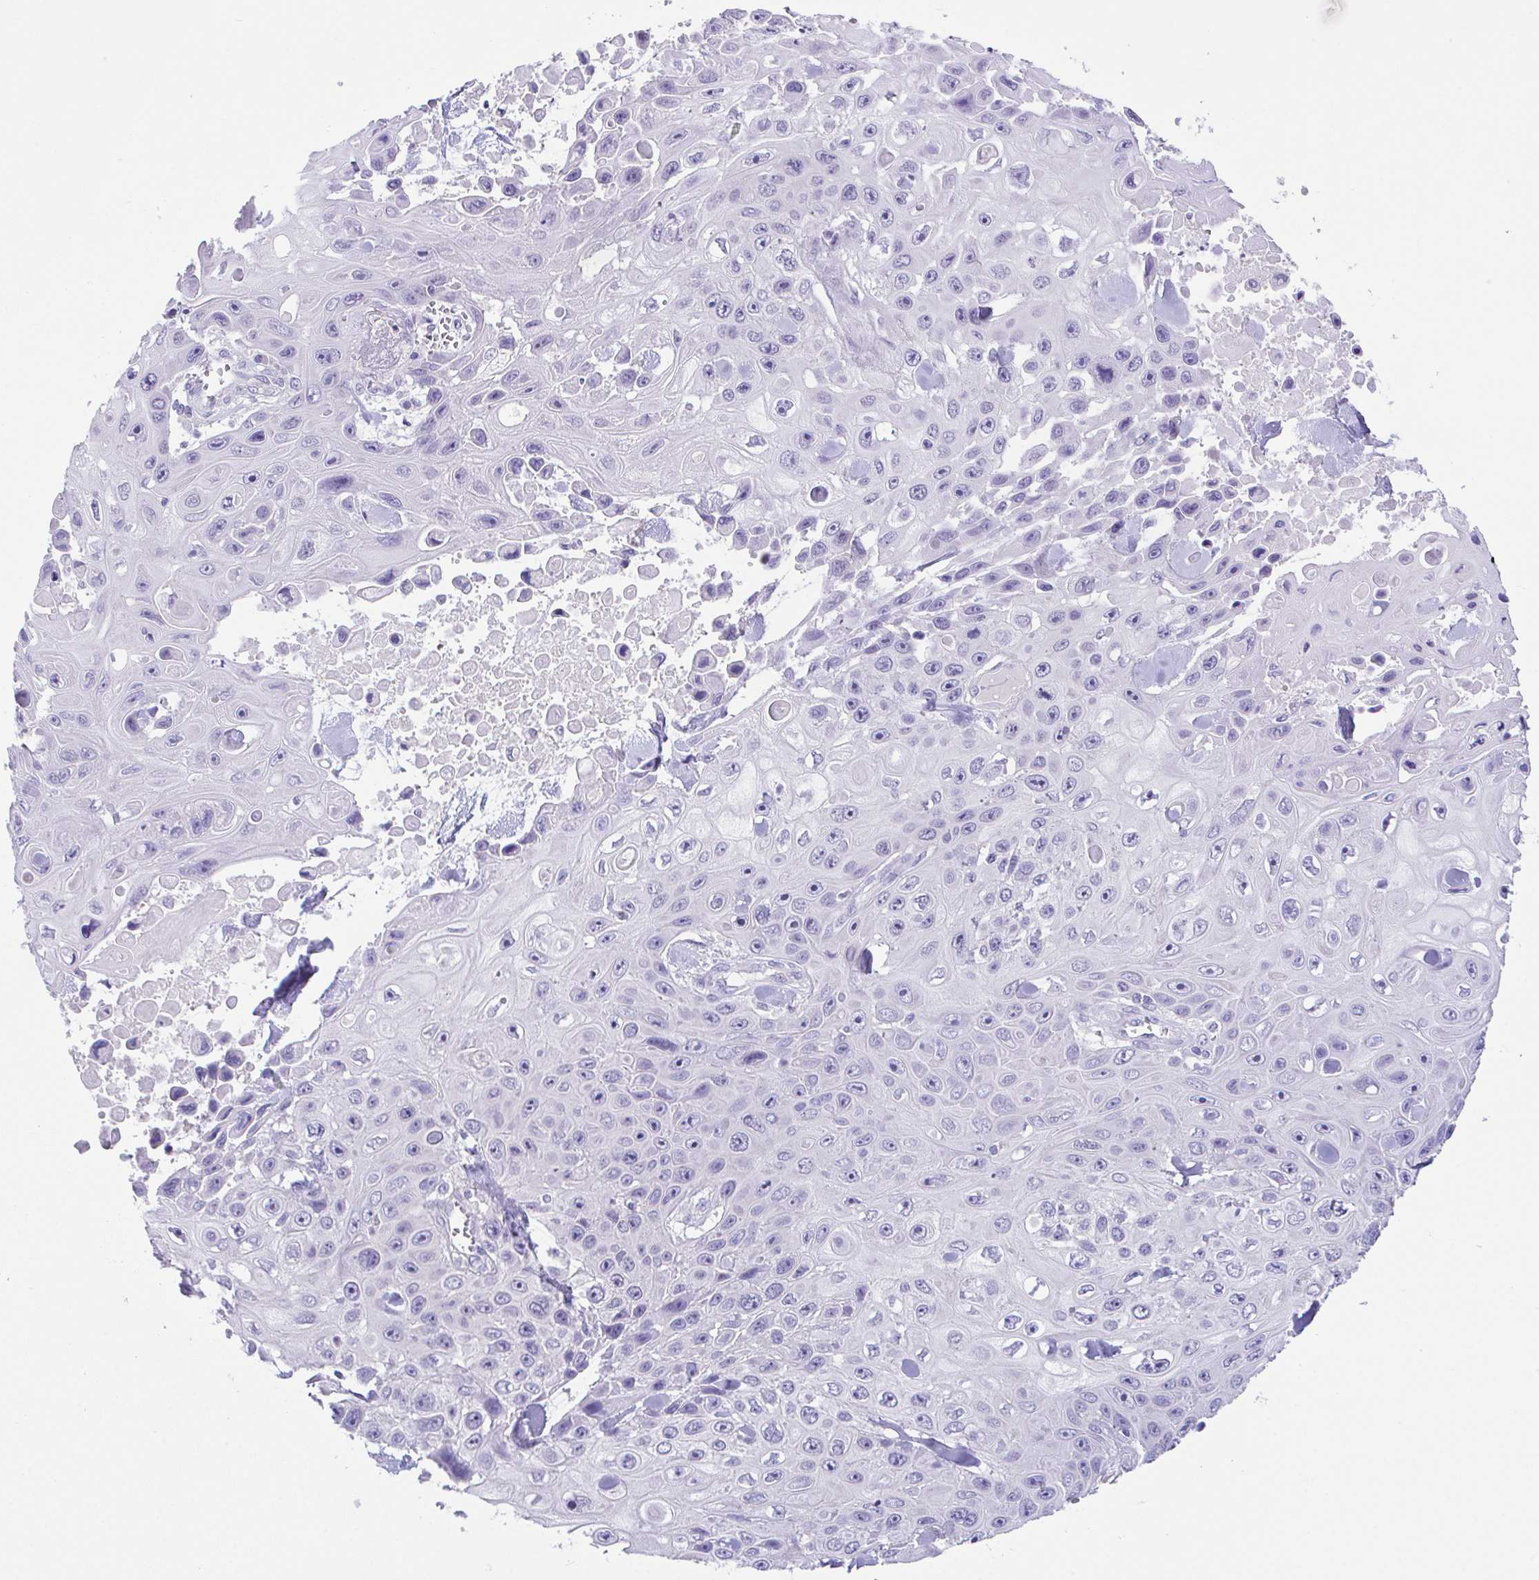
{"staining": {"intensity": "weak", "quantity": "<25%", "location": "nuclear"}, "tissue": "skin cancer", "cell_type": "Tumor cells", "image_type": "cancer", "snomed": [{"axis": "morphology", "description": "Squamous cell carcinoma, NOS"}, {"axis": "topography", "description": "Skin"}], "caption": "Protein analysis of squamous cell carcinoma (skin) exhibits no significant expression in tumor cells.", "gene": "HACD4", "patient": {"sex": "male", "age": 82}}